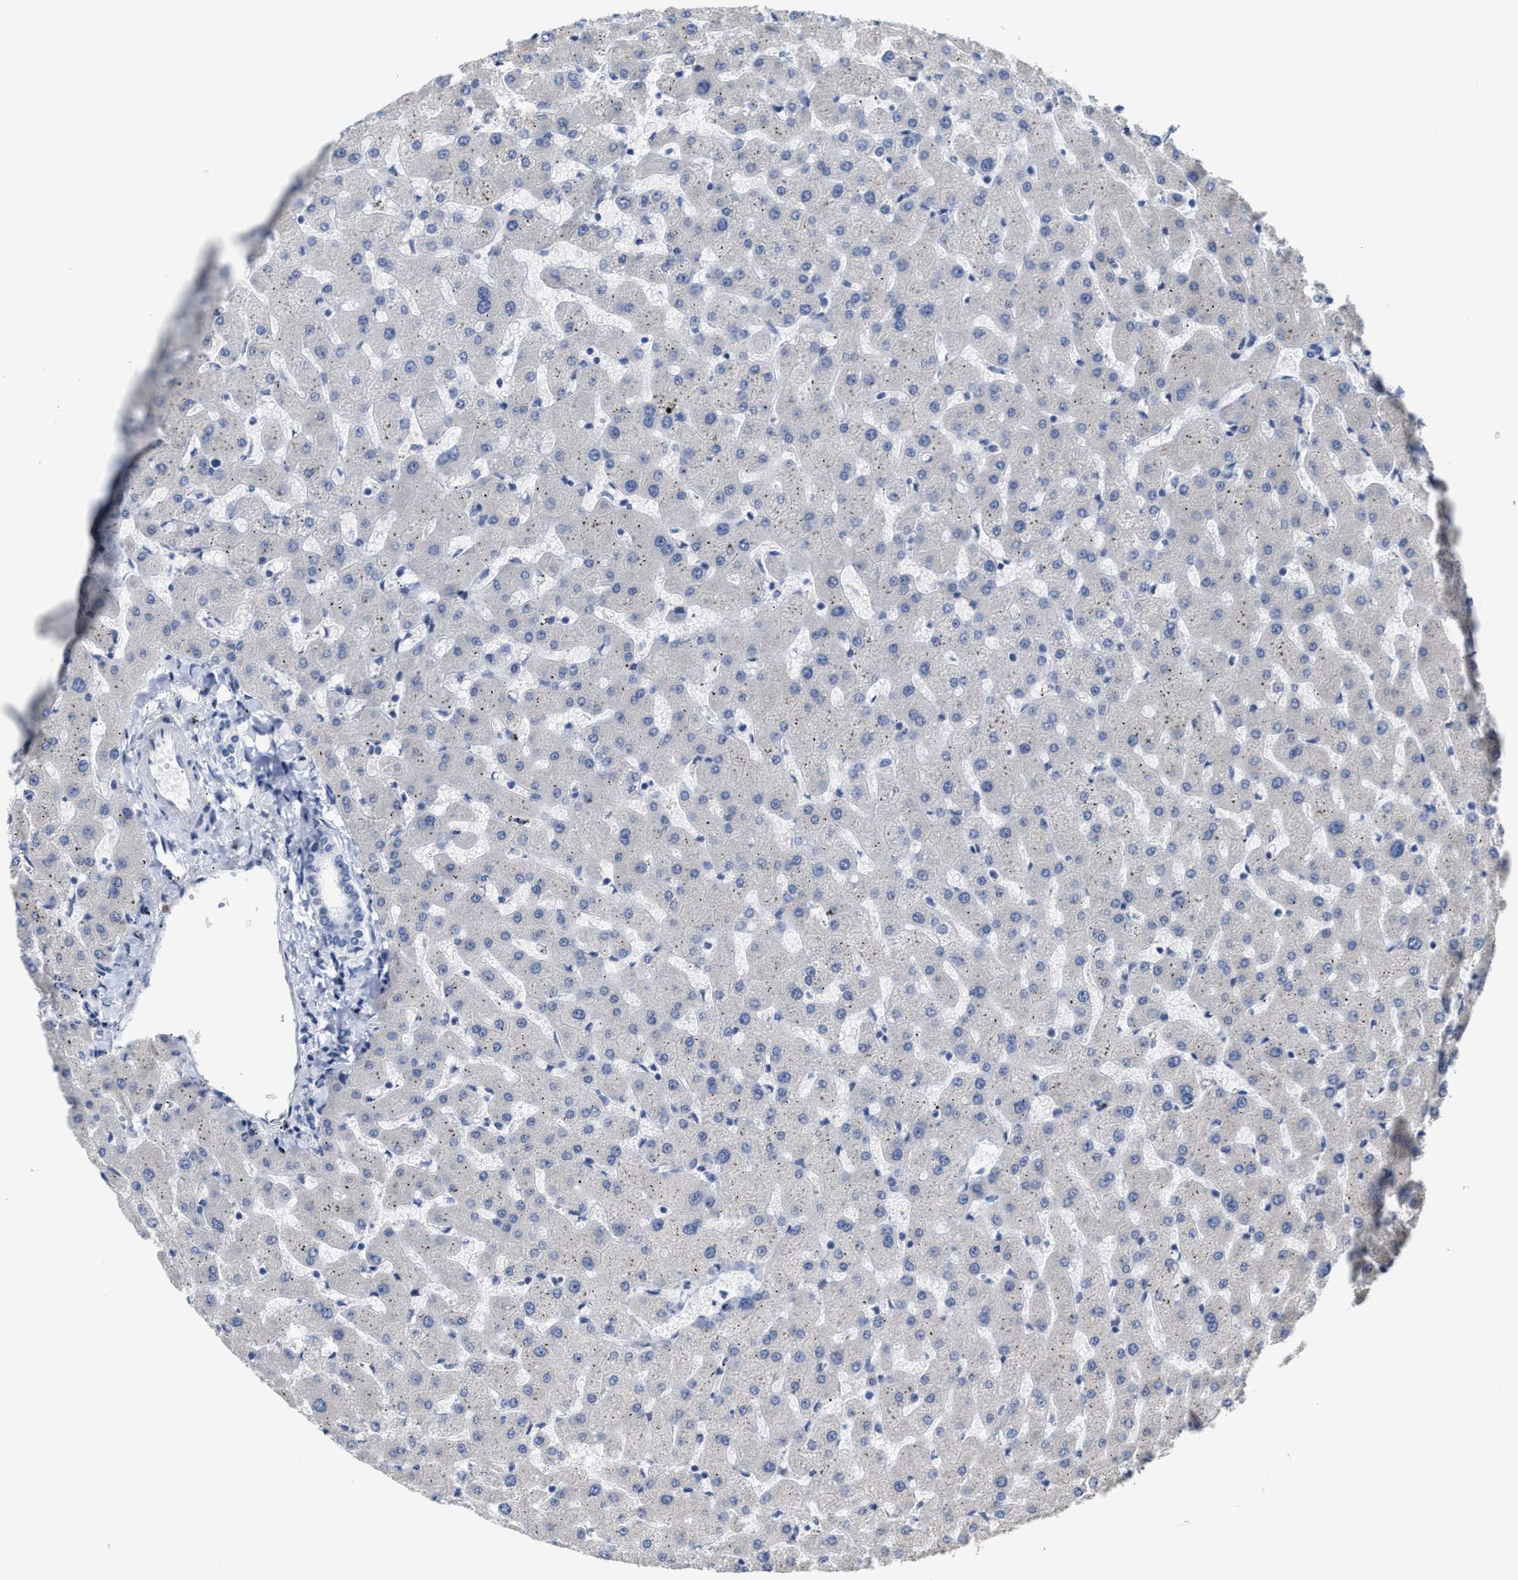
{"staining": {"intensity": "negative", "quantity": "none", "location": "none"}, "tissue": "liver", "cell_type": "Cholangiocytes", "image_type": "normal", "snomed": [{"axis": "morphology", "description": "Normal tissue, NOS"}, {"axis": "topography", "description": "Liver"}], "caption": "Liver stained for a protein using IHC shows no positivity cholangiocytes.", "gene": "RYR2", "patient": {"sex": "female", "age": 63}}